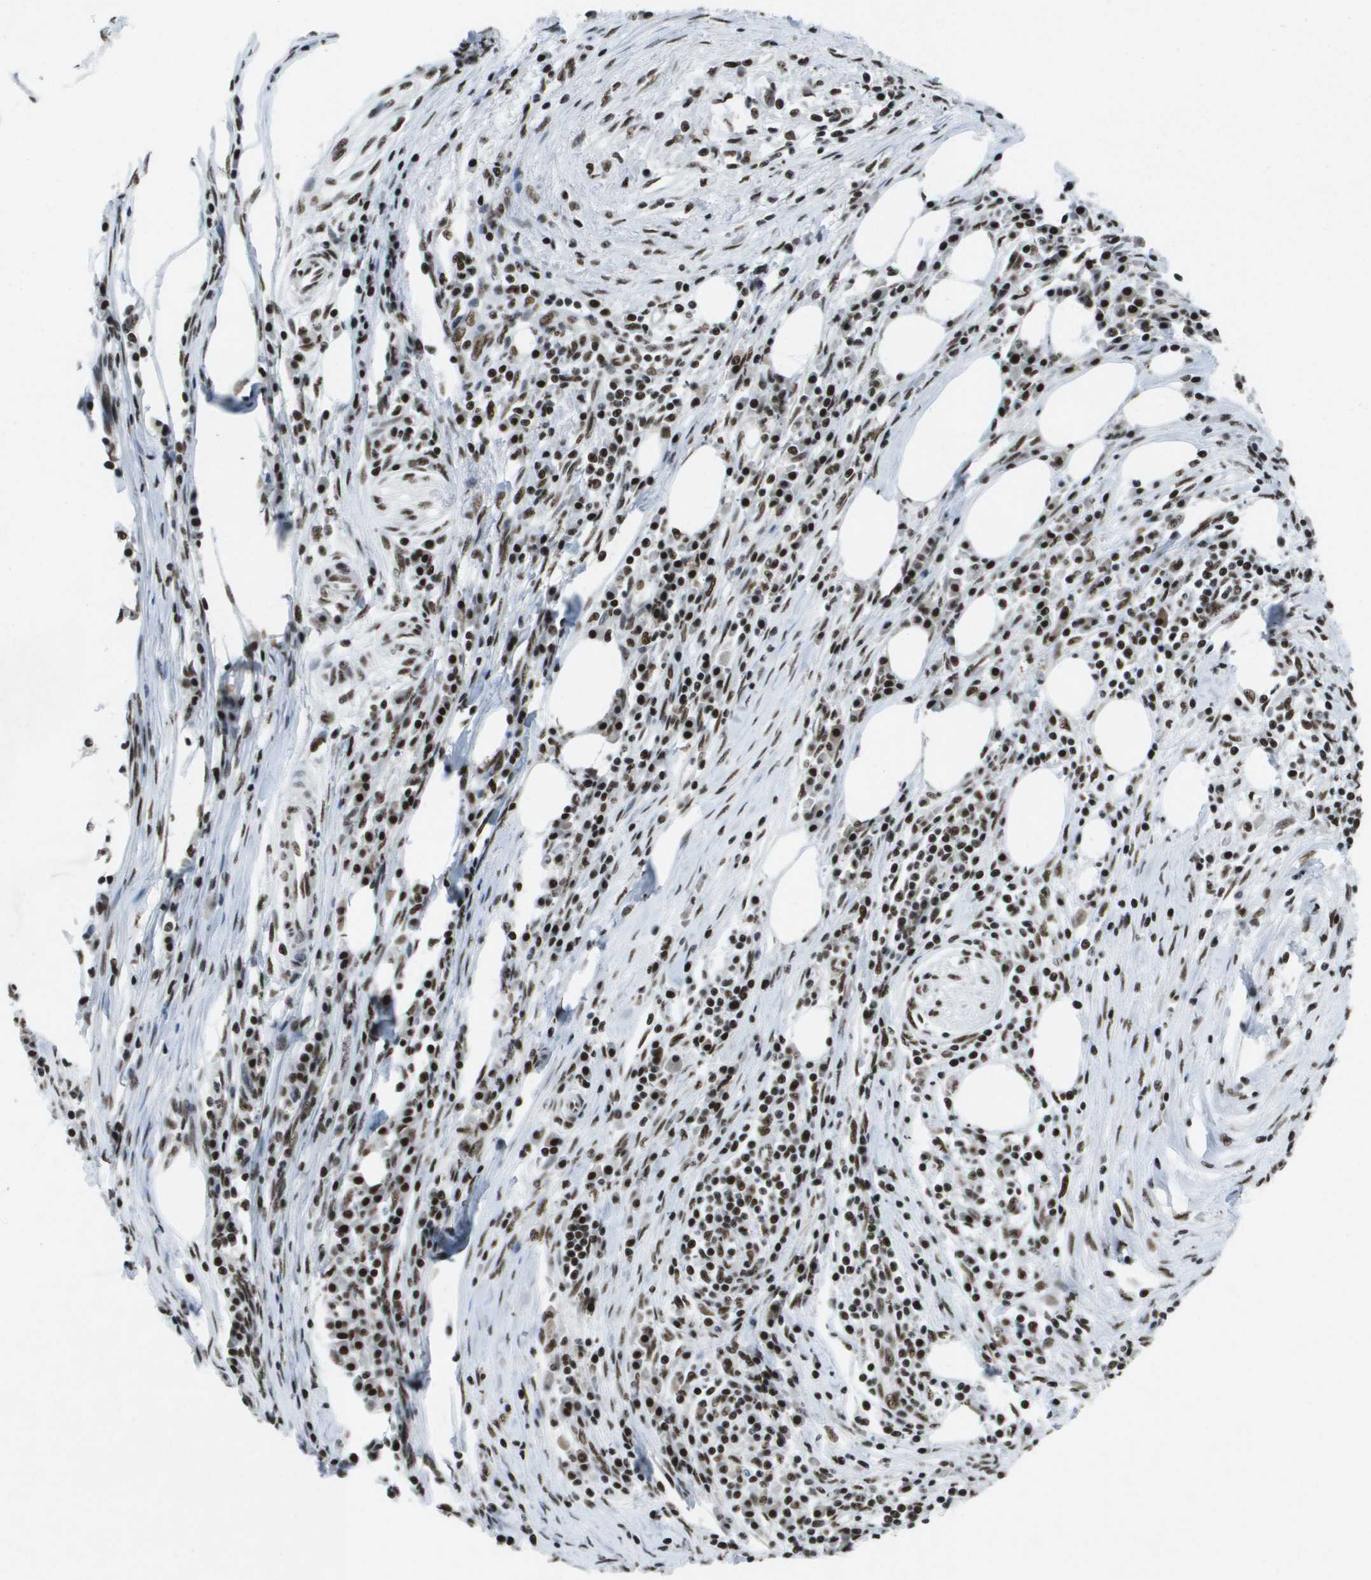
{"staining": {"intensity": "strong", "quantity": ">75%", "location": "nuclear"}, "tissue": "pancreatic cancer", "cell_type": "Tumor cells", "image_type": "cancer", "snomed": [{"axis": "morphology", "description": "Adenocarcinoma, NOS"}, {"axis": "topography", "description": "Pancreas"}], "caption": "Adenocarcinoma (pancreatic) was stained to show a protein in brown. There is high levels of strong nuclear positivity in about >75% of tumor cells.", "gene": "NSRP1", "patient": {"sex": "female", "age": 70}}